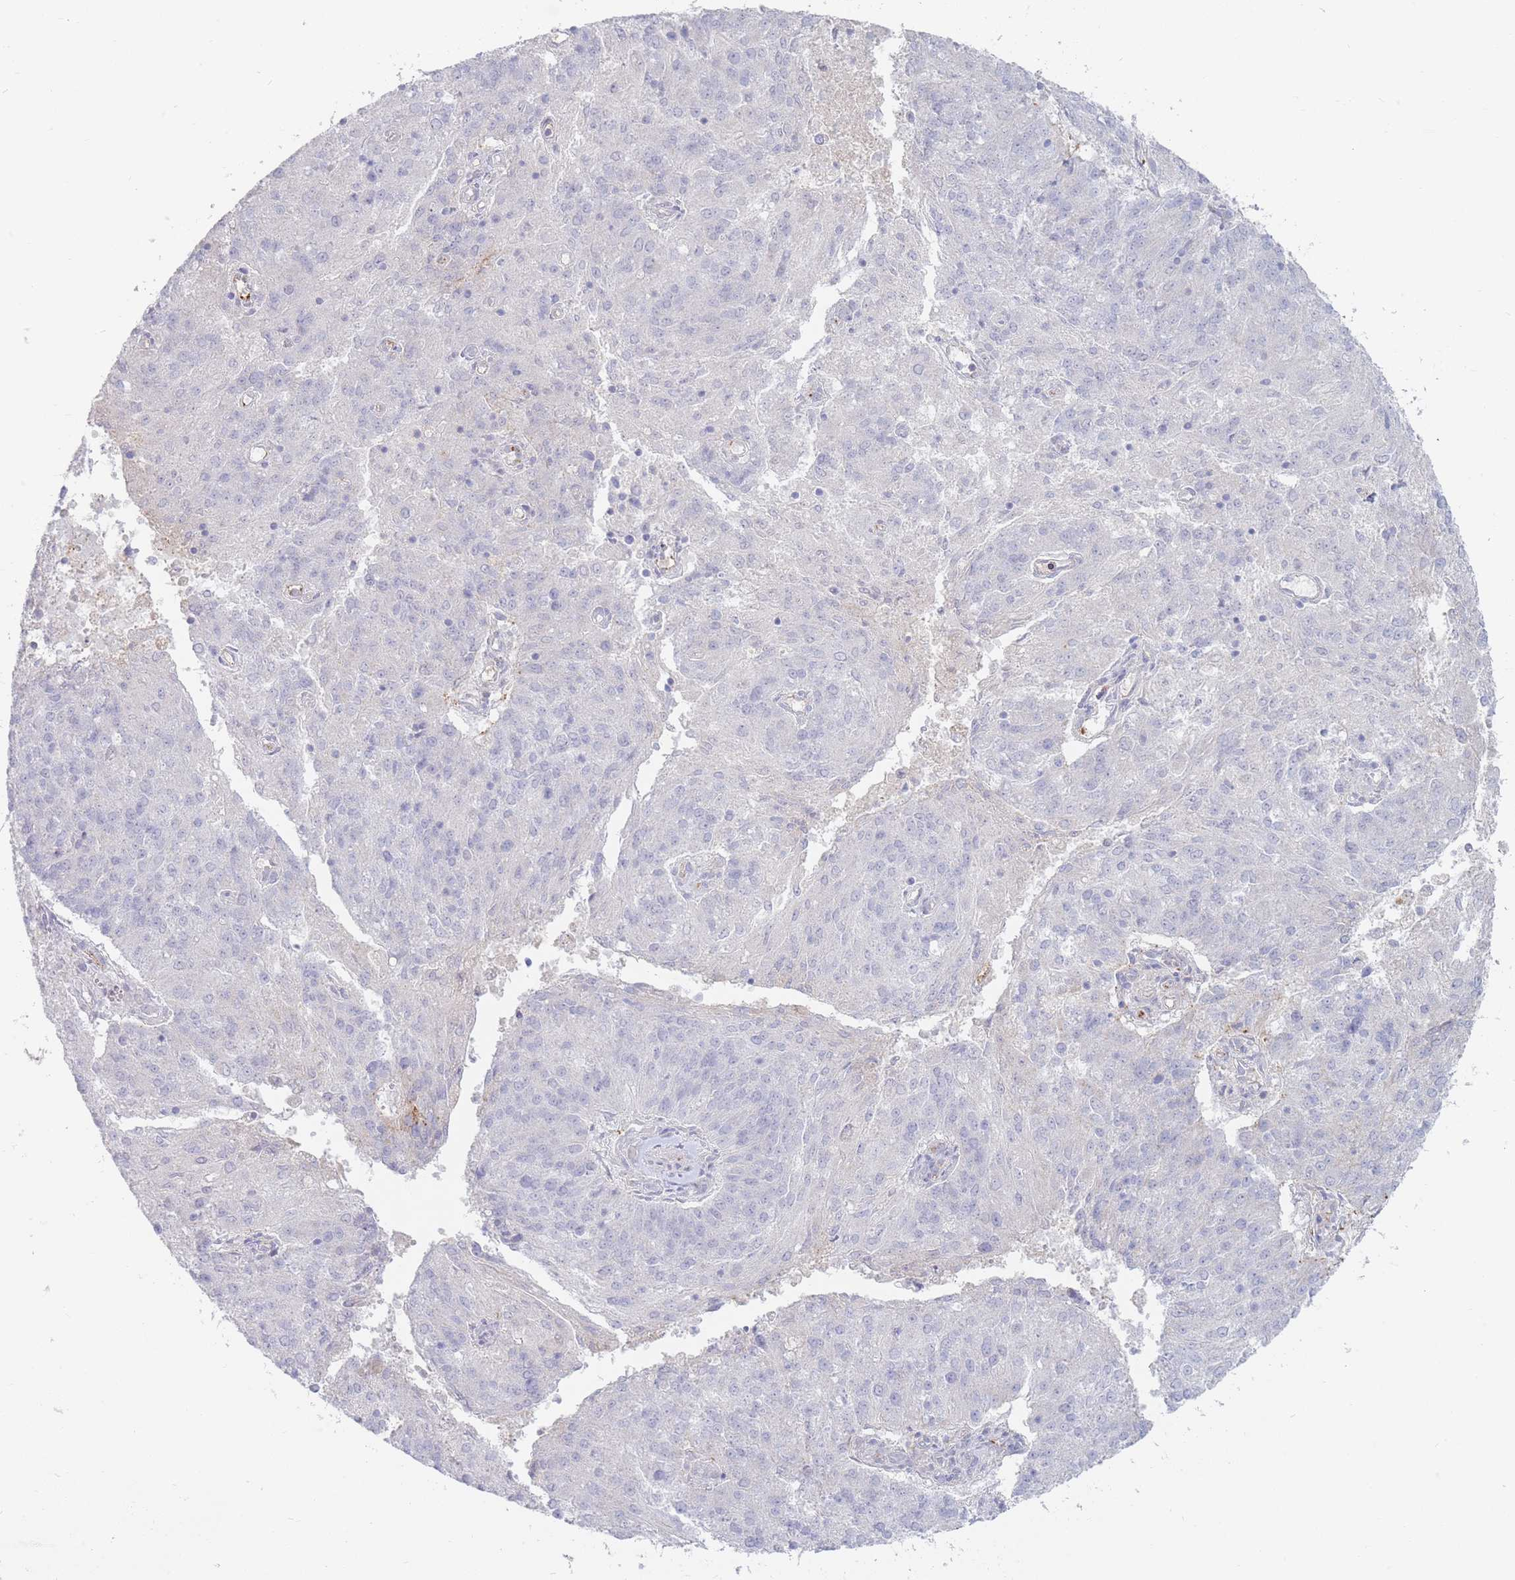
{"staining": {"intensity": "negative", "quantity": "none", "location": "none"}, "tissue": "endometrial cancer", "cell_type": "Tumor cells", "image_type": "cancer", "snomed": [{"axis": "morphology", "description": "Adenocarcinoma, NOS"}, {"axis": "topography", "description": "Endometrium"}], "caption": "DAB (3,3'-diaminobenzidine) immunohistochemical staining of human endometrial cancer reveals no significant expression in tumor cells. The staining is performed using DAB (3,3'-diaminobenzidine) brown chromogen with nuclei counter-stained in using hematoxylin.", "gene": "PRG4", "patient": {"sex": "female", "age": 82}}